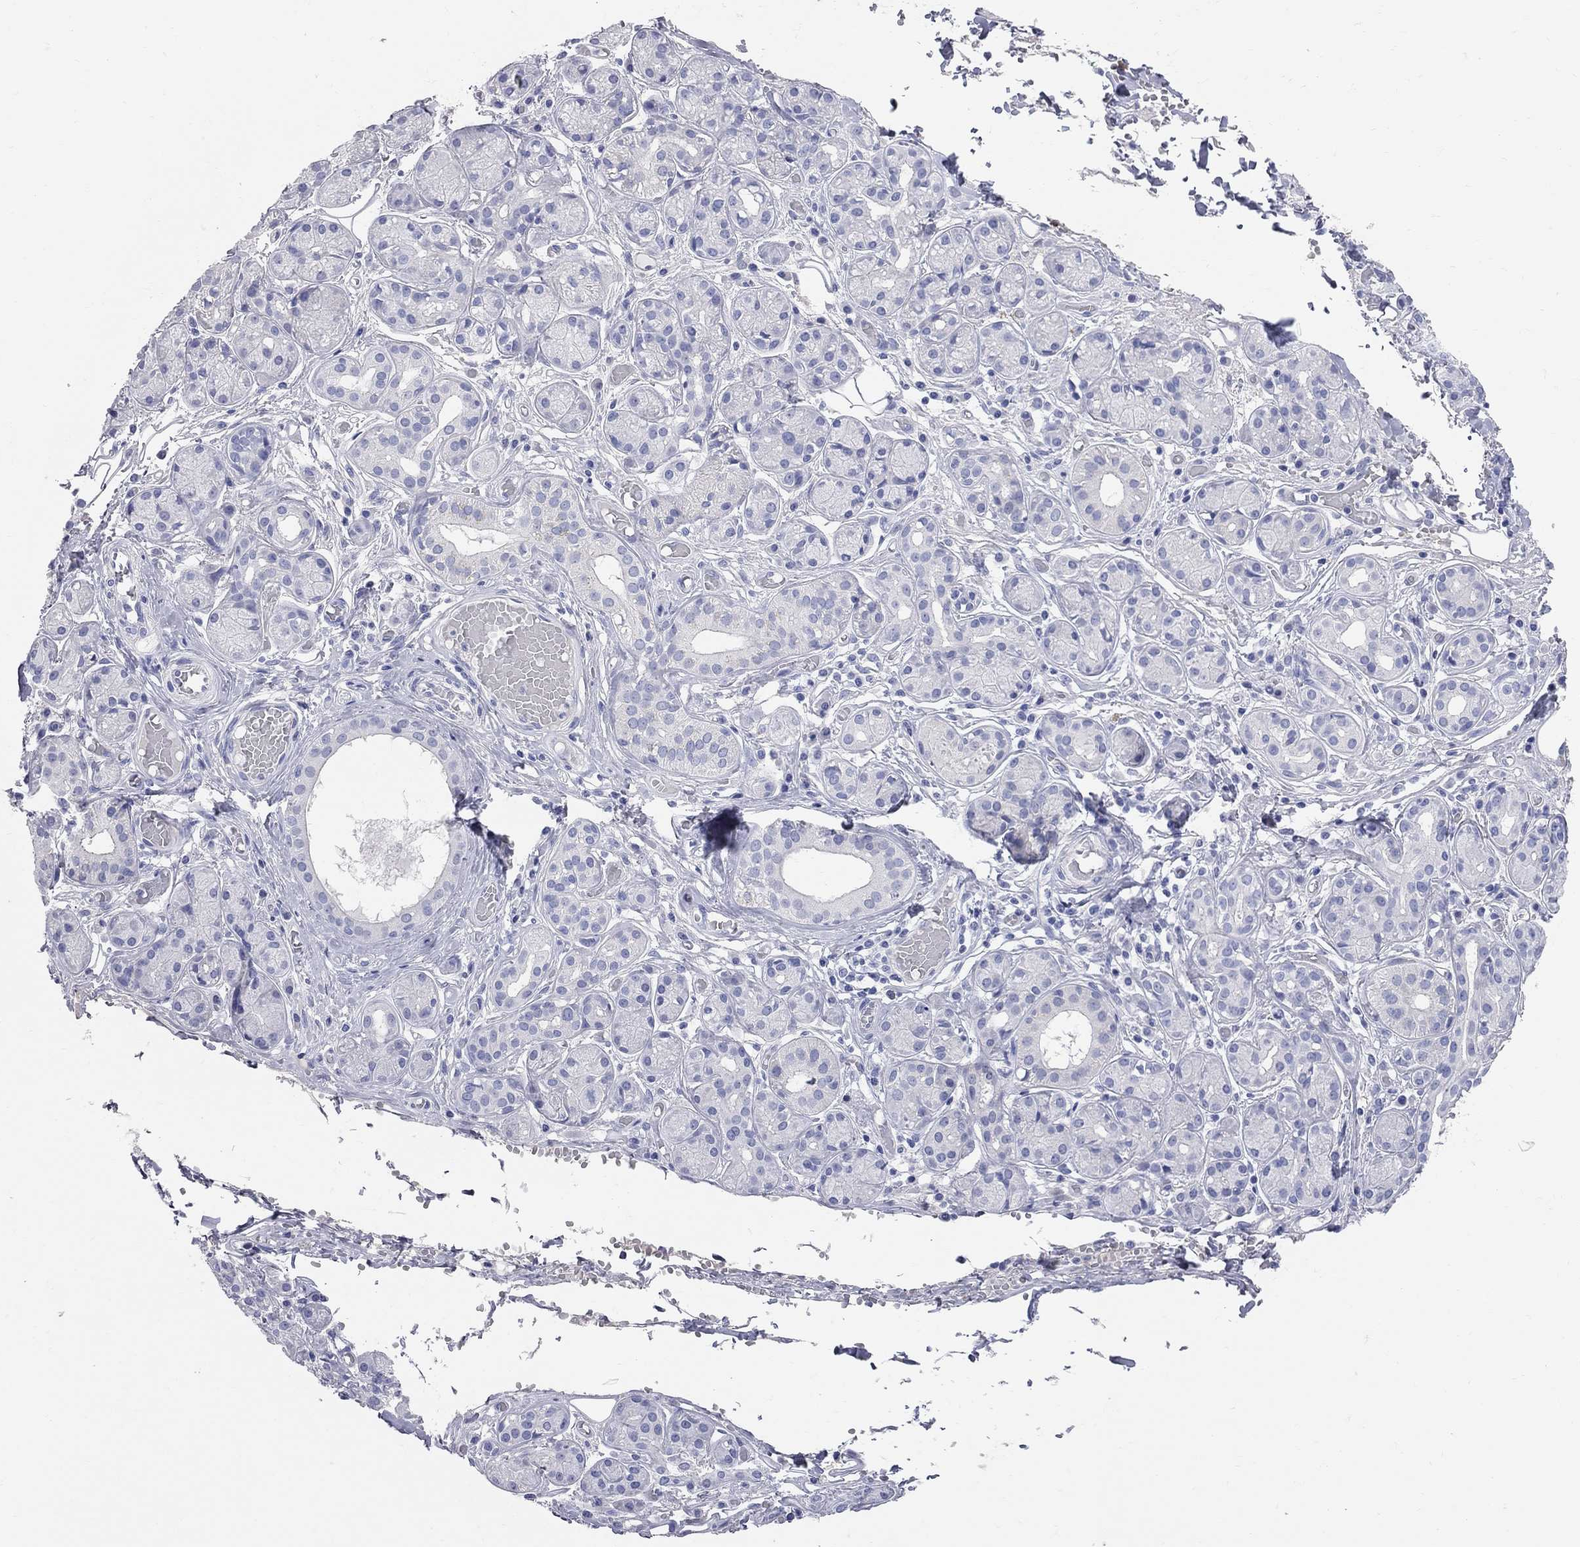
{"staining": {"intensity": "negative", "quantity": "none", "location": "none"}, "tissue": "salivary gland", "cell_type": "Glandular cells", "image_type": "normal", "snomed": [{"axis": "morphology", "description": "Normal tissue, NOS"}, {"axis": "topography", "description": "Salivary gland"}, {"axis": "topography", "description": "Peripheral nerve tissue"}], "caption": "Glandular cells show no significant protein staining in benign salivary gland.", "gene": "AOX1", "patient": {"sex": "male", "age": 71}}